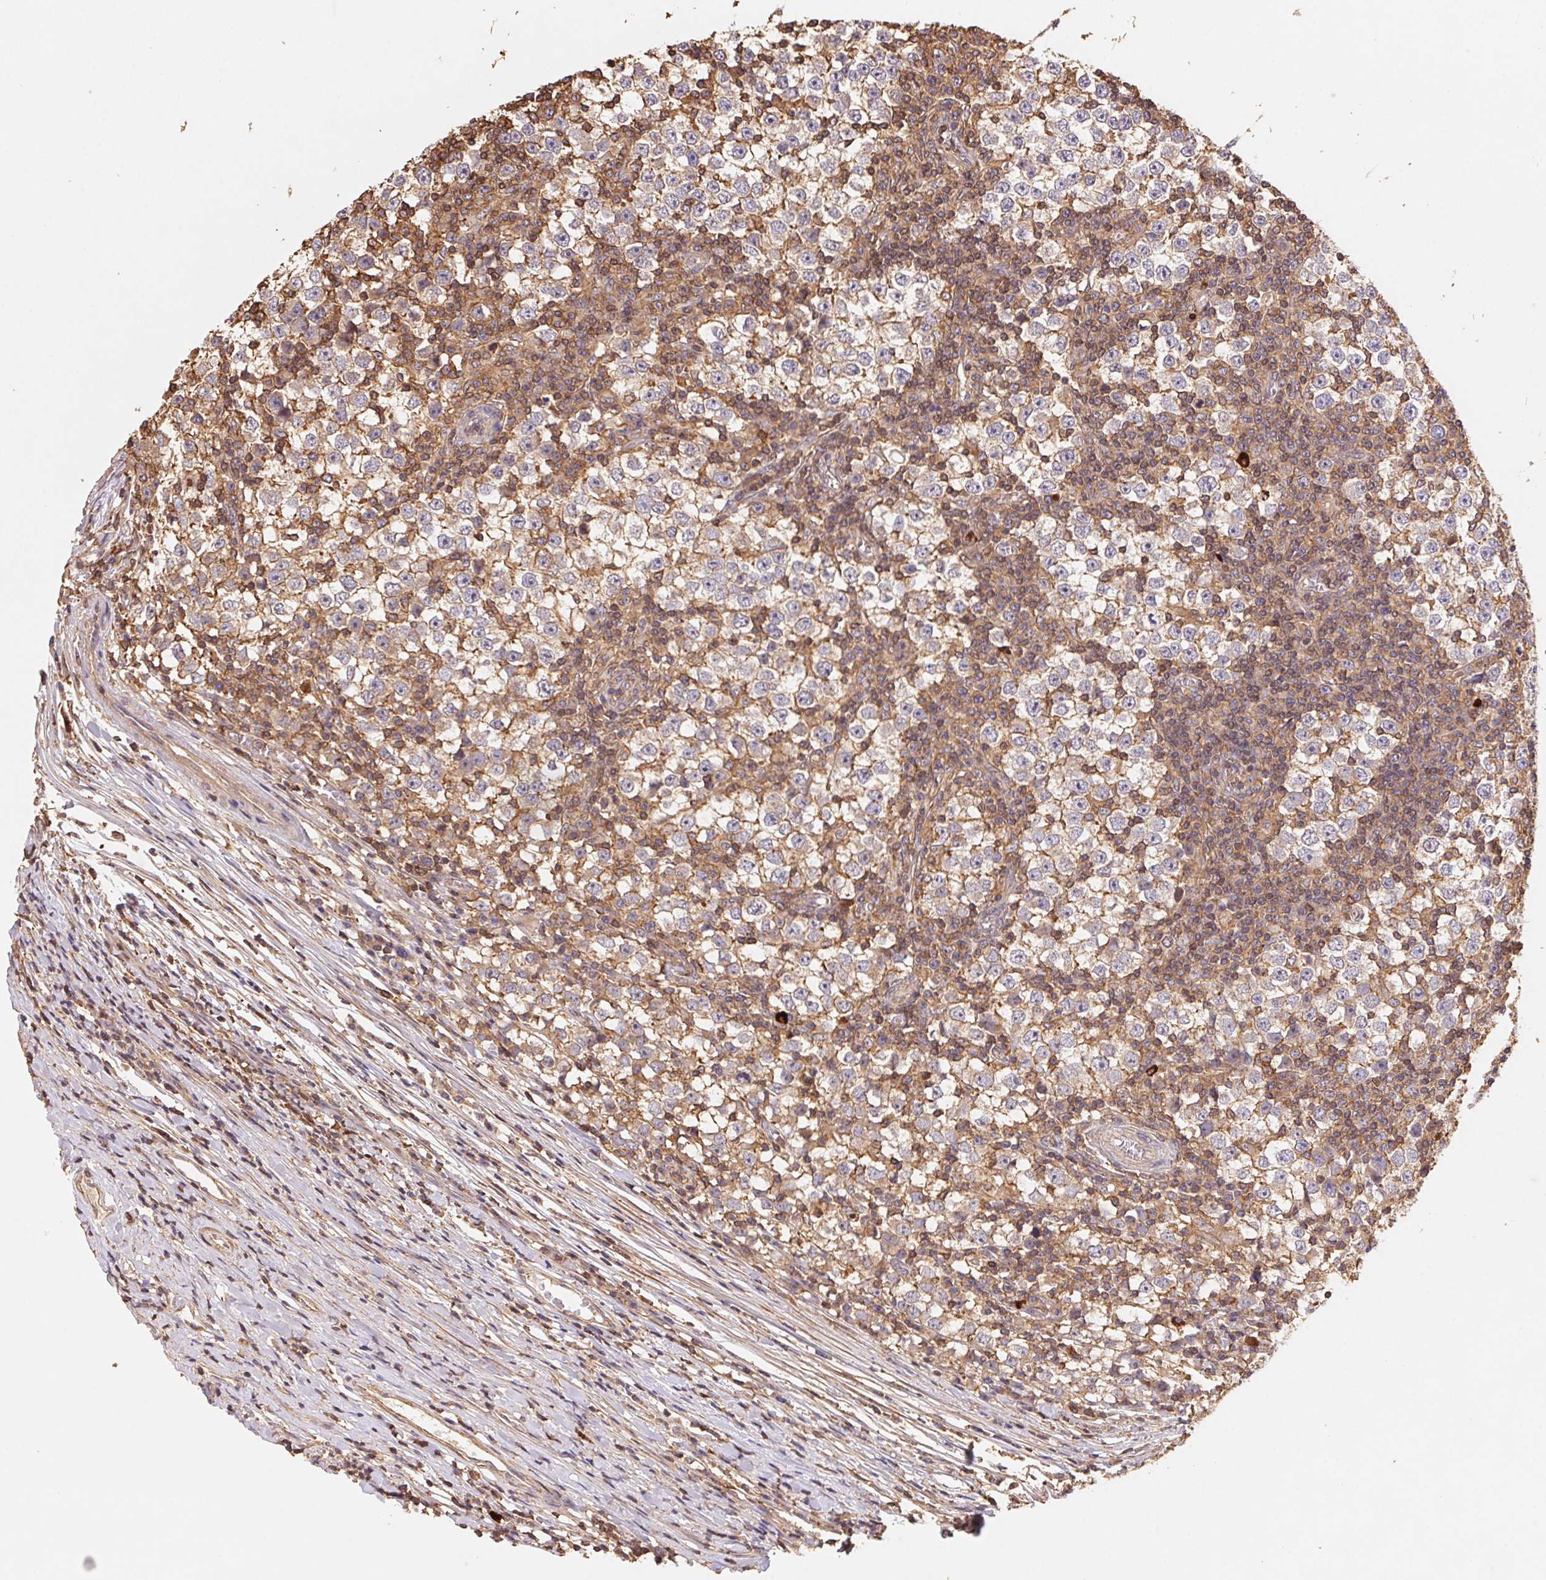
{"staining": {"intensity": "moderate", "quantity": "25%-75%", "location": "cytoplasmic/membranous"}, "tissue": "testis cancer", "cell_type": "Tumor cells", "image_type": "cancer", "snomed": [{"axis": "morphology", "description": "Seminoma, NOS"}, {"axis": "topography", "description": "Testis"}], "caption": "Seminoma (testis) was stained to show a protein in brown. There is medium levels of moderate cytoplasmic/membranous staining in approximately 25%-75% of tumor cells.", "gene": "ATG10", "patient": {"sex": "male", "age": 65}}